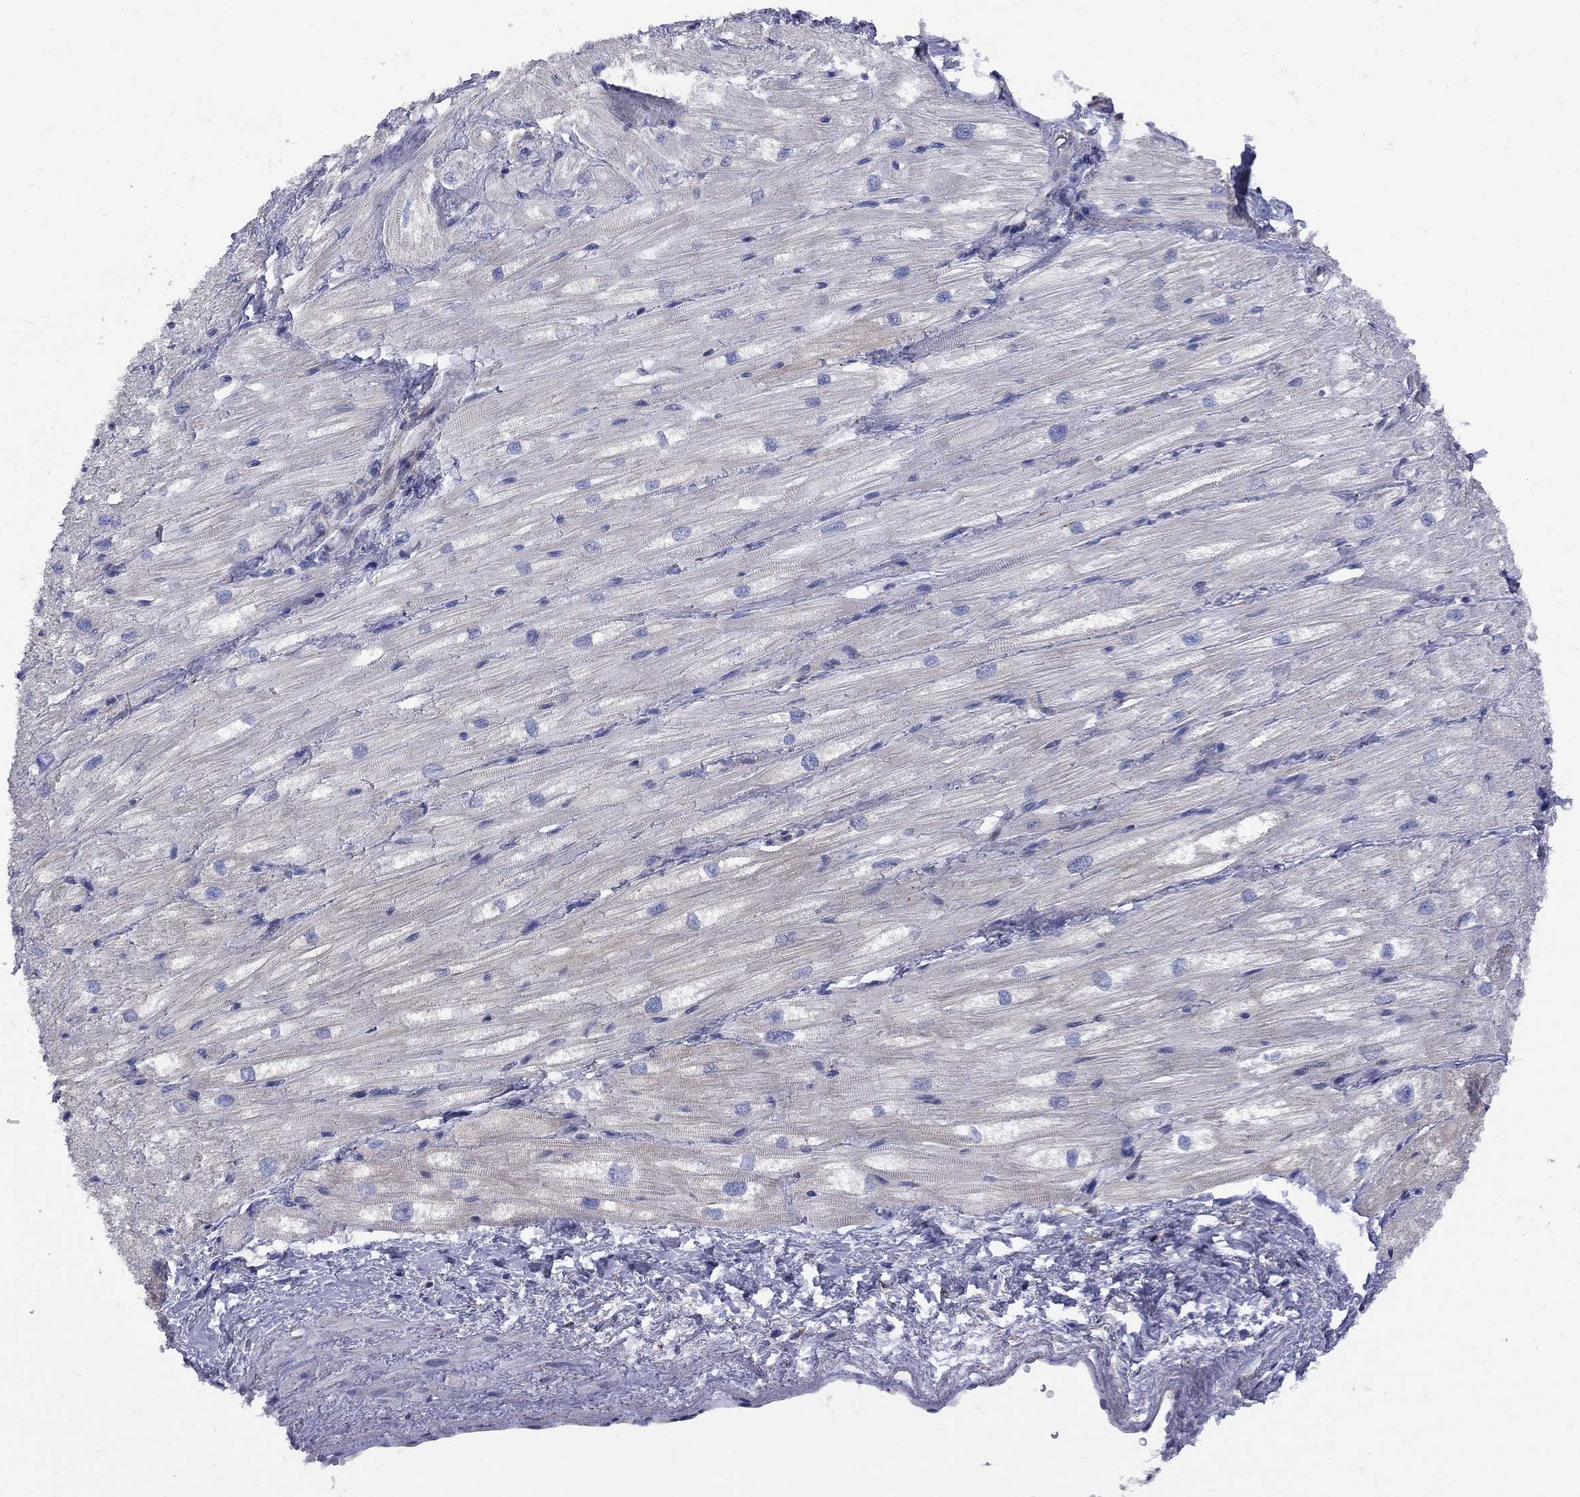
{"staining": {"intensity": "negative", "quantity": "none", "location": "none"}, "tissue": "heart muscle", "cell_type": "Cardiomyocytes", "image_type": "normal", "snomed": [{"axis": "morphology", "description": "Normal tissue, NOS"}, {"axis": "topography", "description": "Heart"}], "caption": "IHC of unremarkable human heart muscle reveals no expression in cardiomyocytes.", "gene": "MTHFR", "patient": {"sex": "male", "age": 57}}